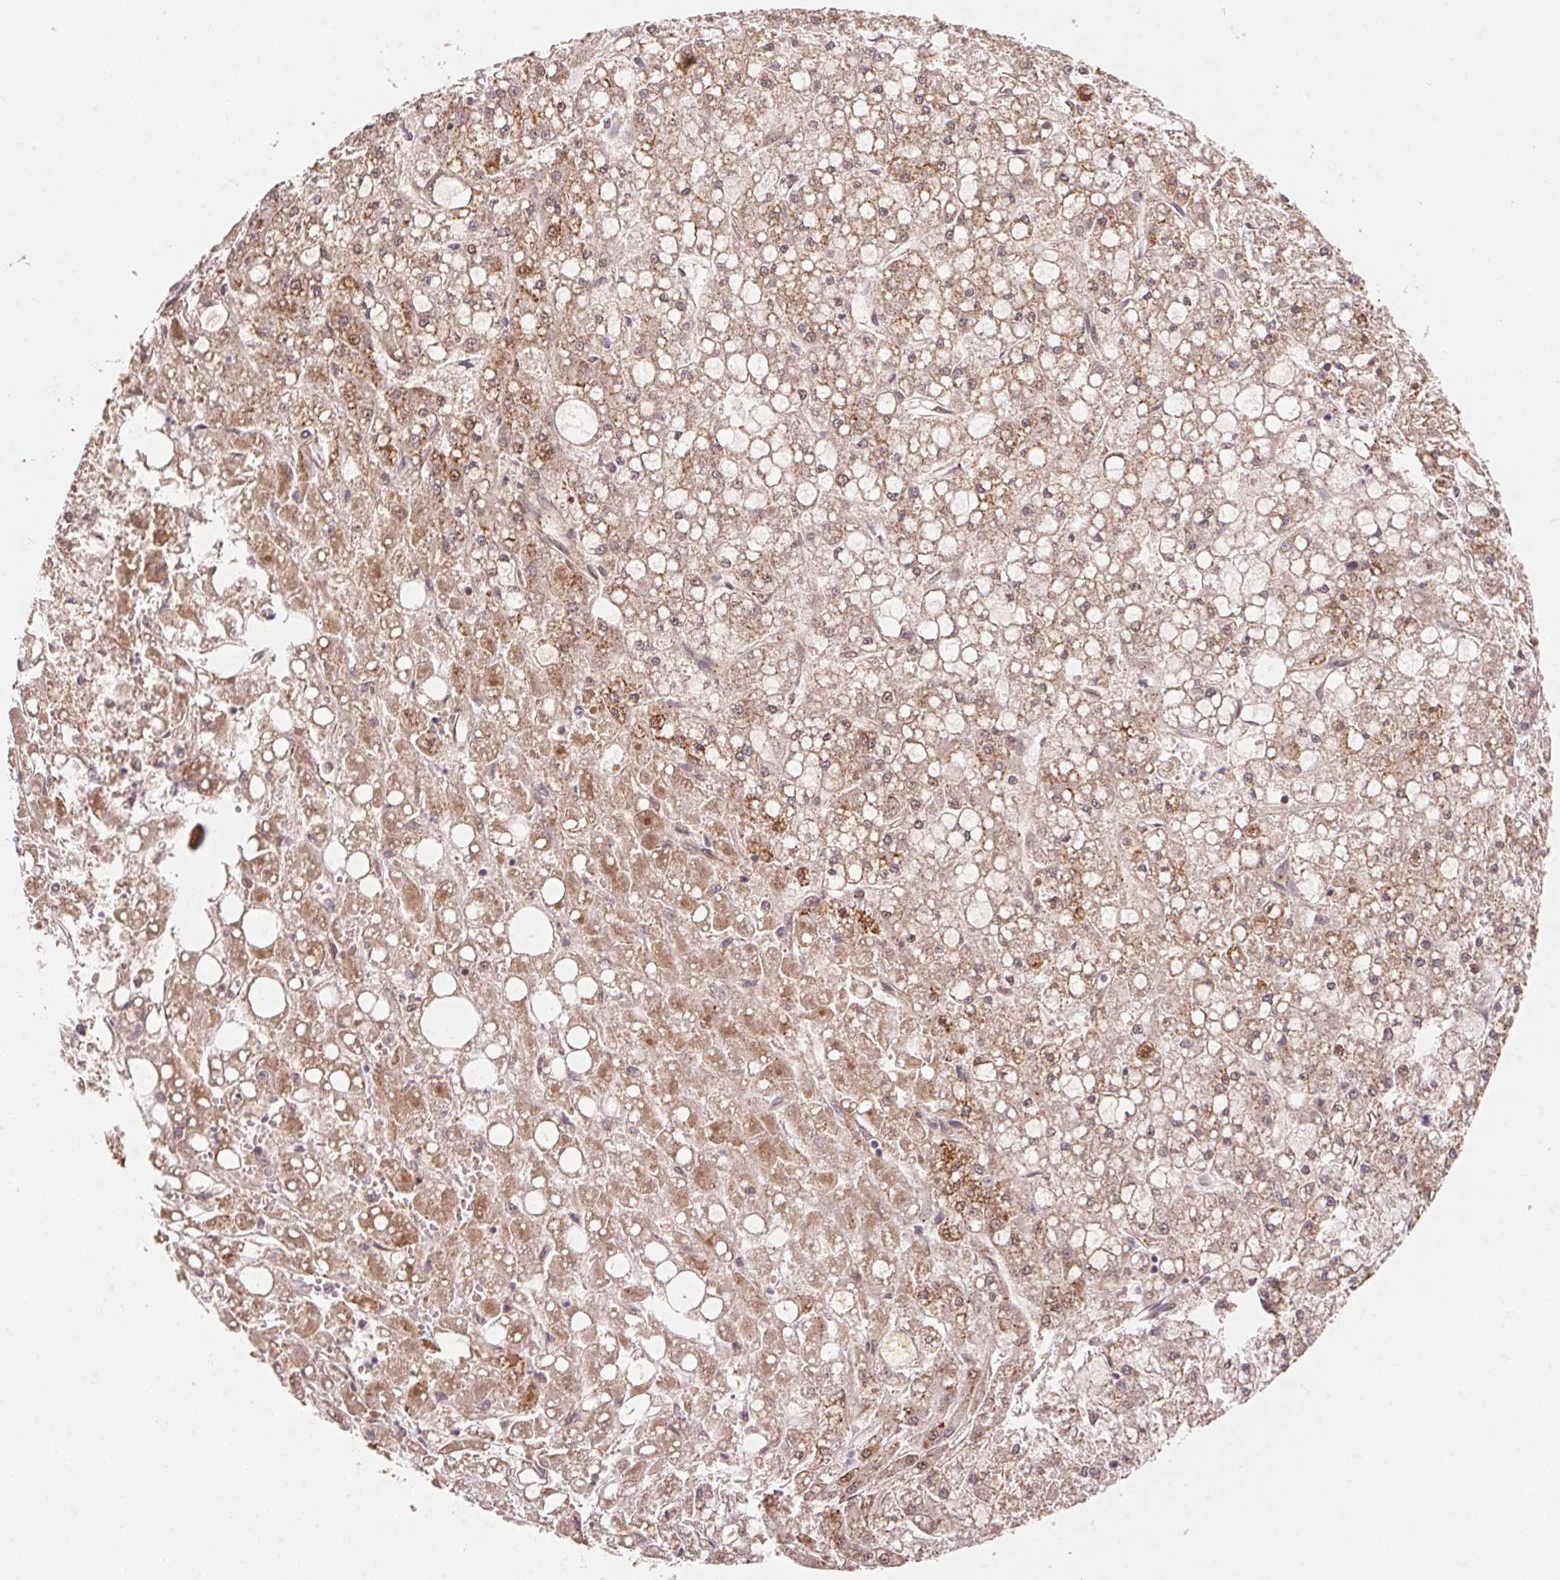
{"staining": {"intensity": "weak", "quantity": ">75%", "location": "cytoplasmic/membranous"}, "tissue": "liver cancer", "cell_type": "Tumor cells", "image_type": "cancer", "snomed": [{"axis": "morphology", "description": "Carcinoma, Hepatocellular, NOS"}, {"axis": "topography", "description": "Liver"}], "caption": "The image shows immunohistochemical staining of liver hepatocellular carcinoma. There is weak cytoplasmic/membranous staining is seen in about >75% of tumor cells.", "gene": "TNIP2", "patient": {"sex": "male", "age": 67}}